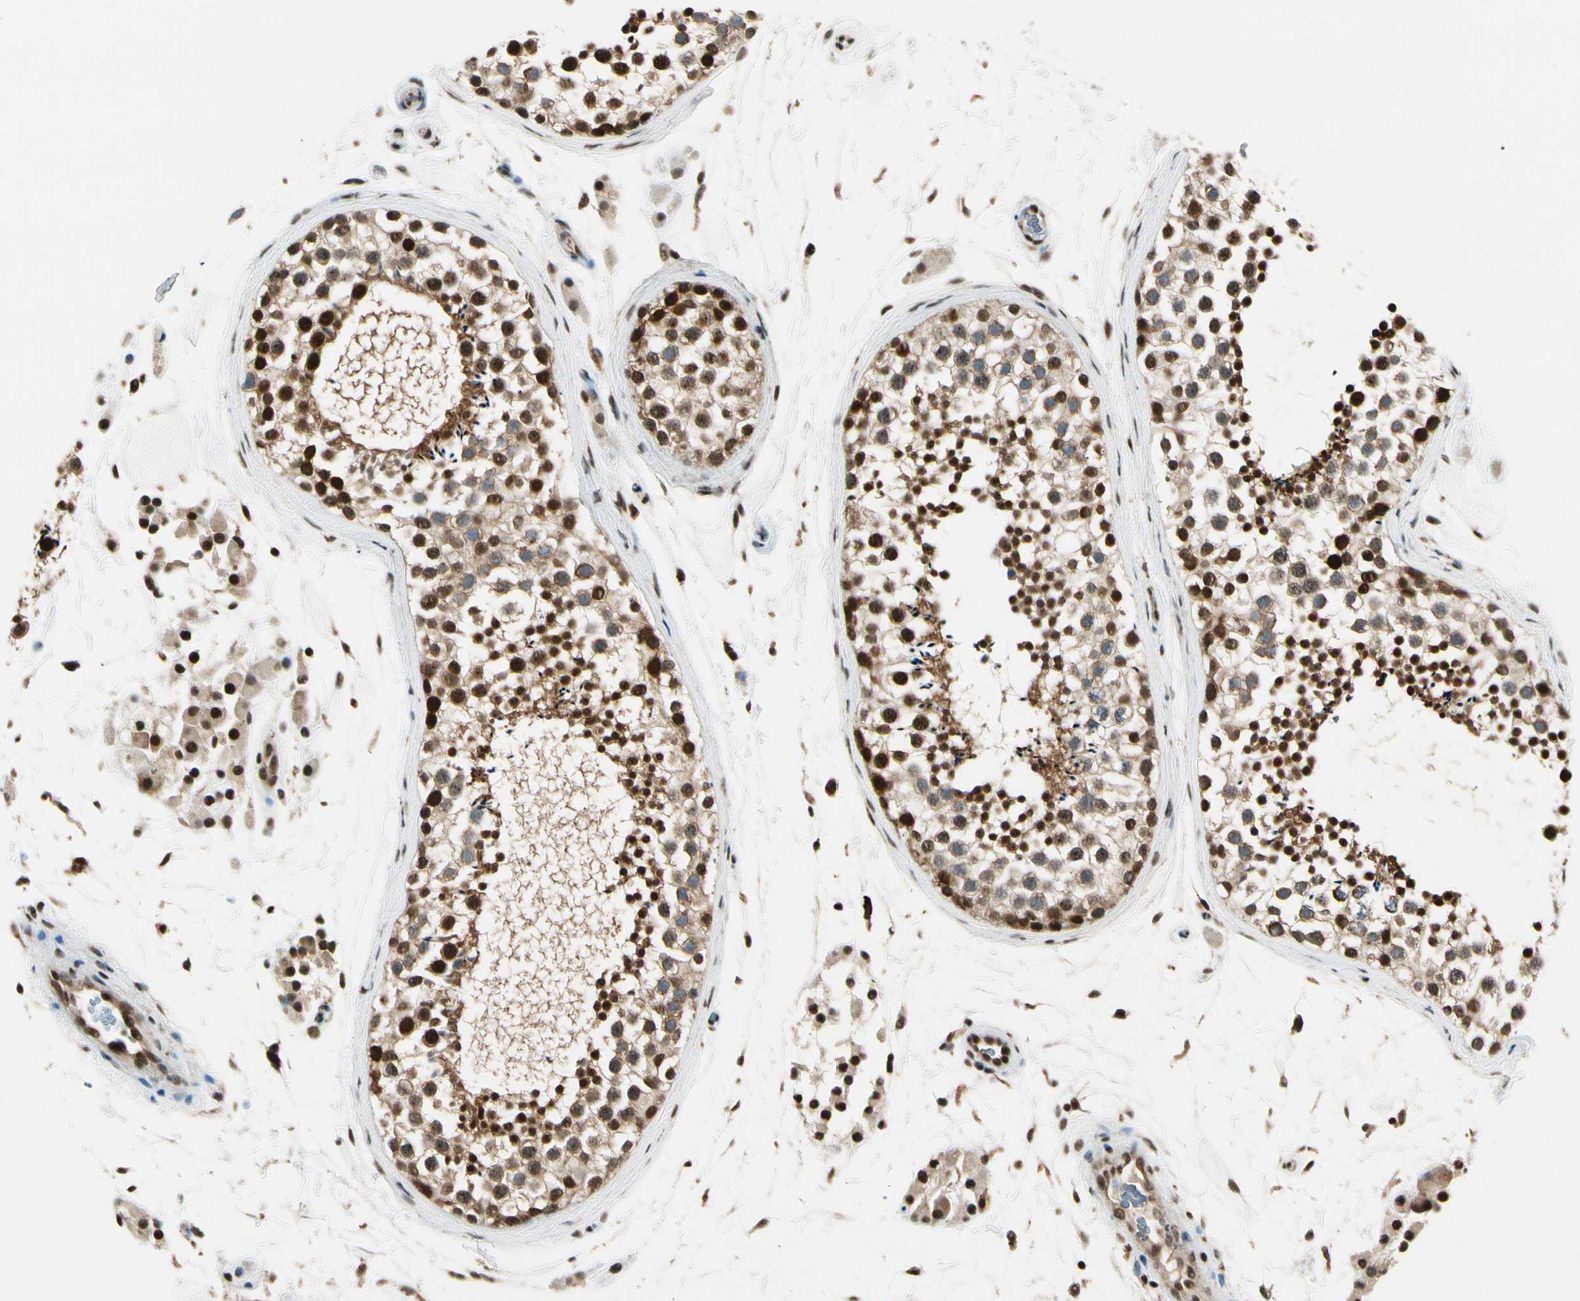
{"staining": {"intensity": "strong", "quantity": ">75%", "location": "cytoplasmic/membranous,nuclear"}, "tissue": "testis", "cell_type": "Cells in seminiferous ducts", "image_type": "normal", "snomed": [{"axis": "morphology", "description": "Normal tissue, NOS"}, {"axis": "topography", "description": "Testis"}], "caption": "Immunohistochemical staining of benign human testis reveals high levels of strong cytoplasmic/membranous,nuclear expression in about >75% of cells in seminiferous ducts.", "gene": "DAXX", "patient": {"sex": "male", "age": 46}}